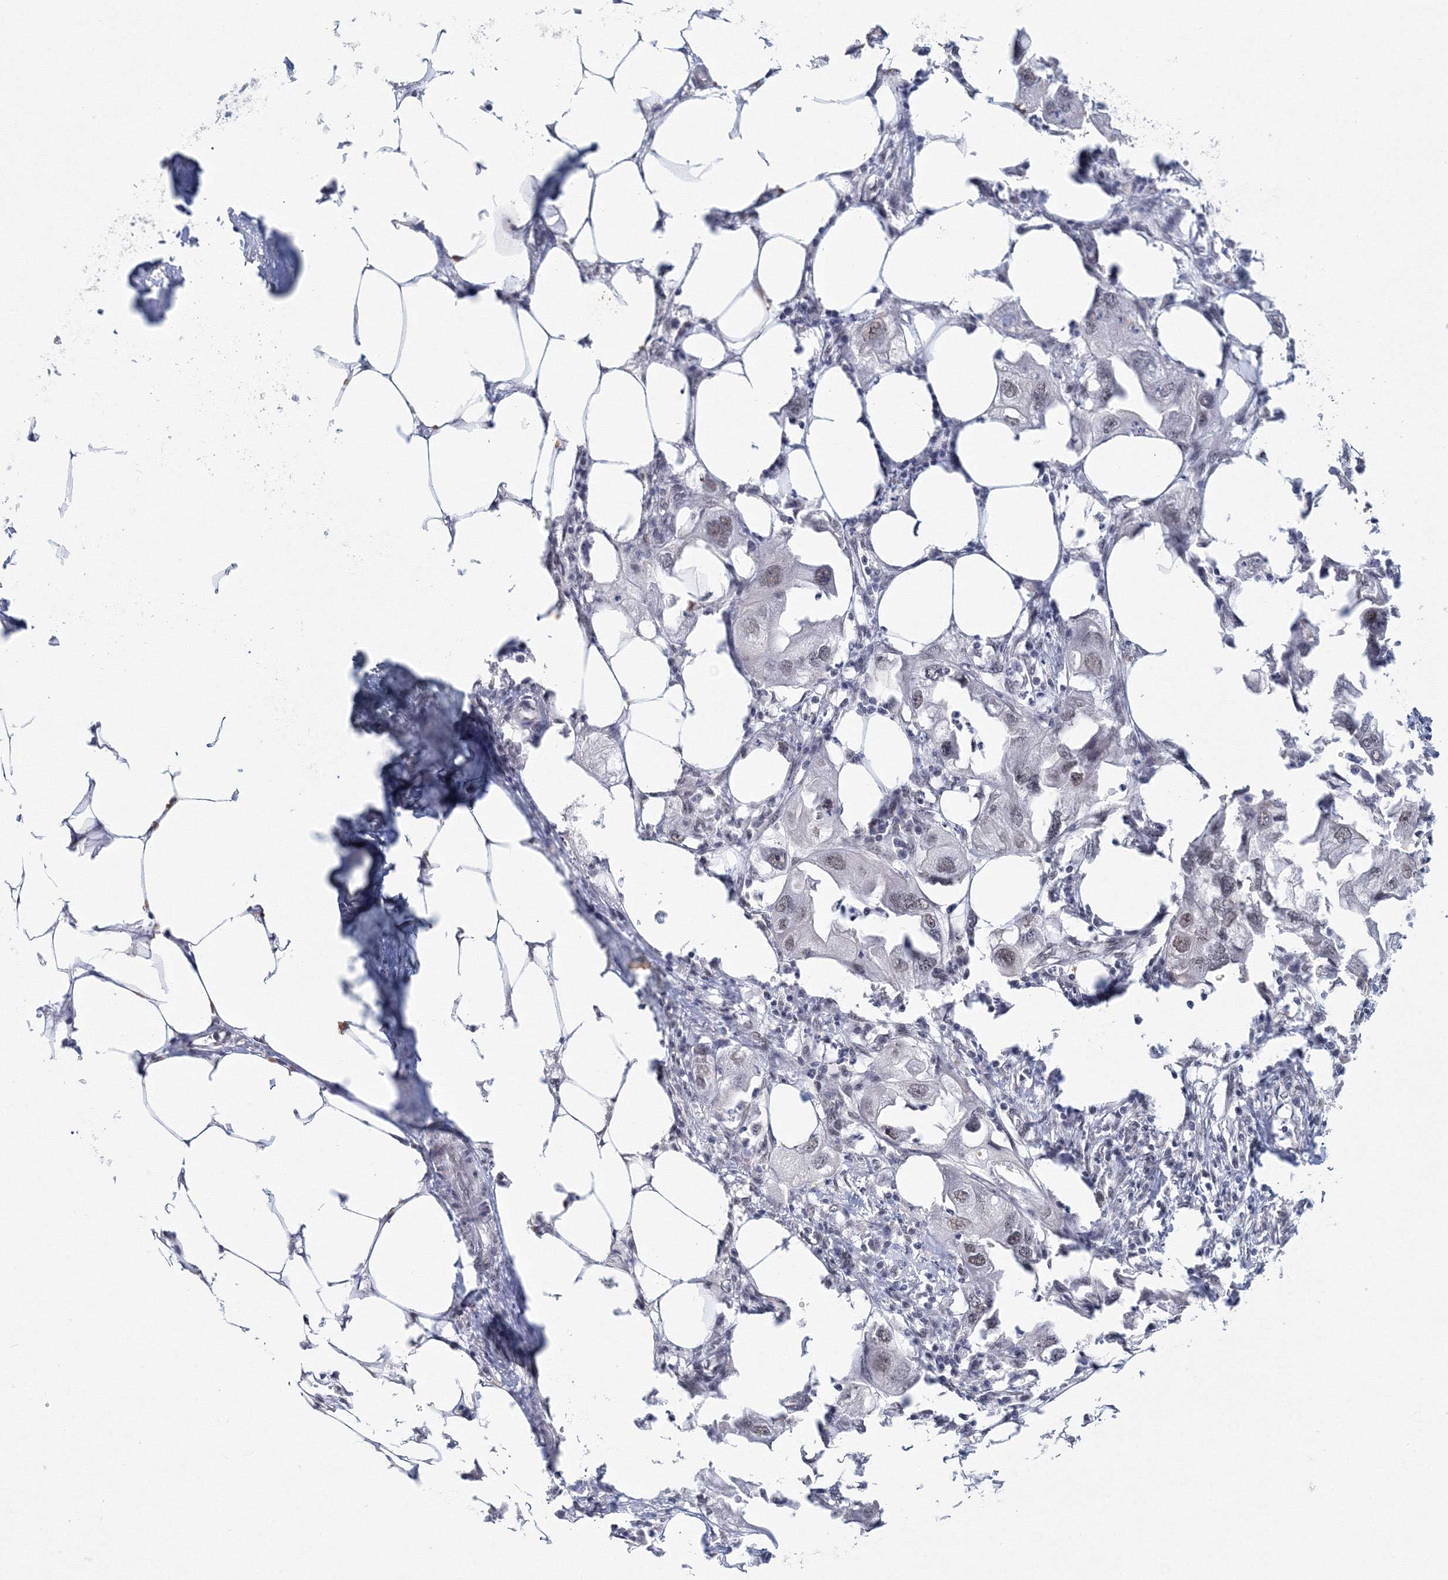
{"staining": {"intensity": "negative", "quantity": "none", "location": "none"}, "tissue": "endometrial cancer", "cell_type": "Tumor cells", "image_type": "cancer", "snomed": [{"axis": "morphology", "description": "Adenocarcinoma, NOS"}, {"axis": "morphology", "description": "Adenocarcinoma, metastatic, NOS"}, {"axis": "topography", "description": "Adipose tissue"}, {"axis": "topography", "description": "Endometrium"}], "caption": "The micrograph exhibits no significant expression in tumor cells of endometrial cancer.", "gene": "SF3B6", "patient": {"sex": "female", "age": 67}}